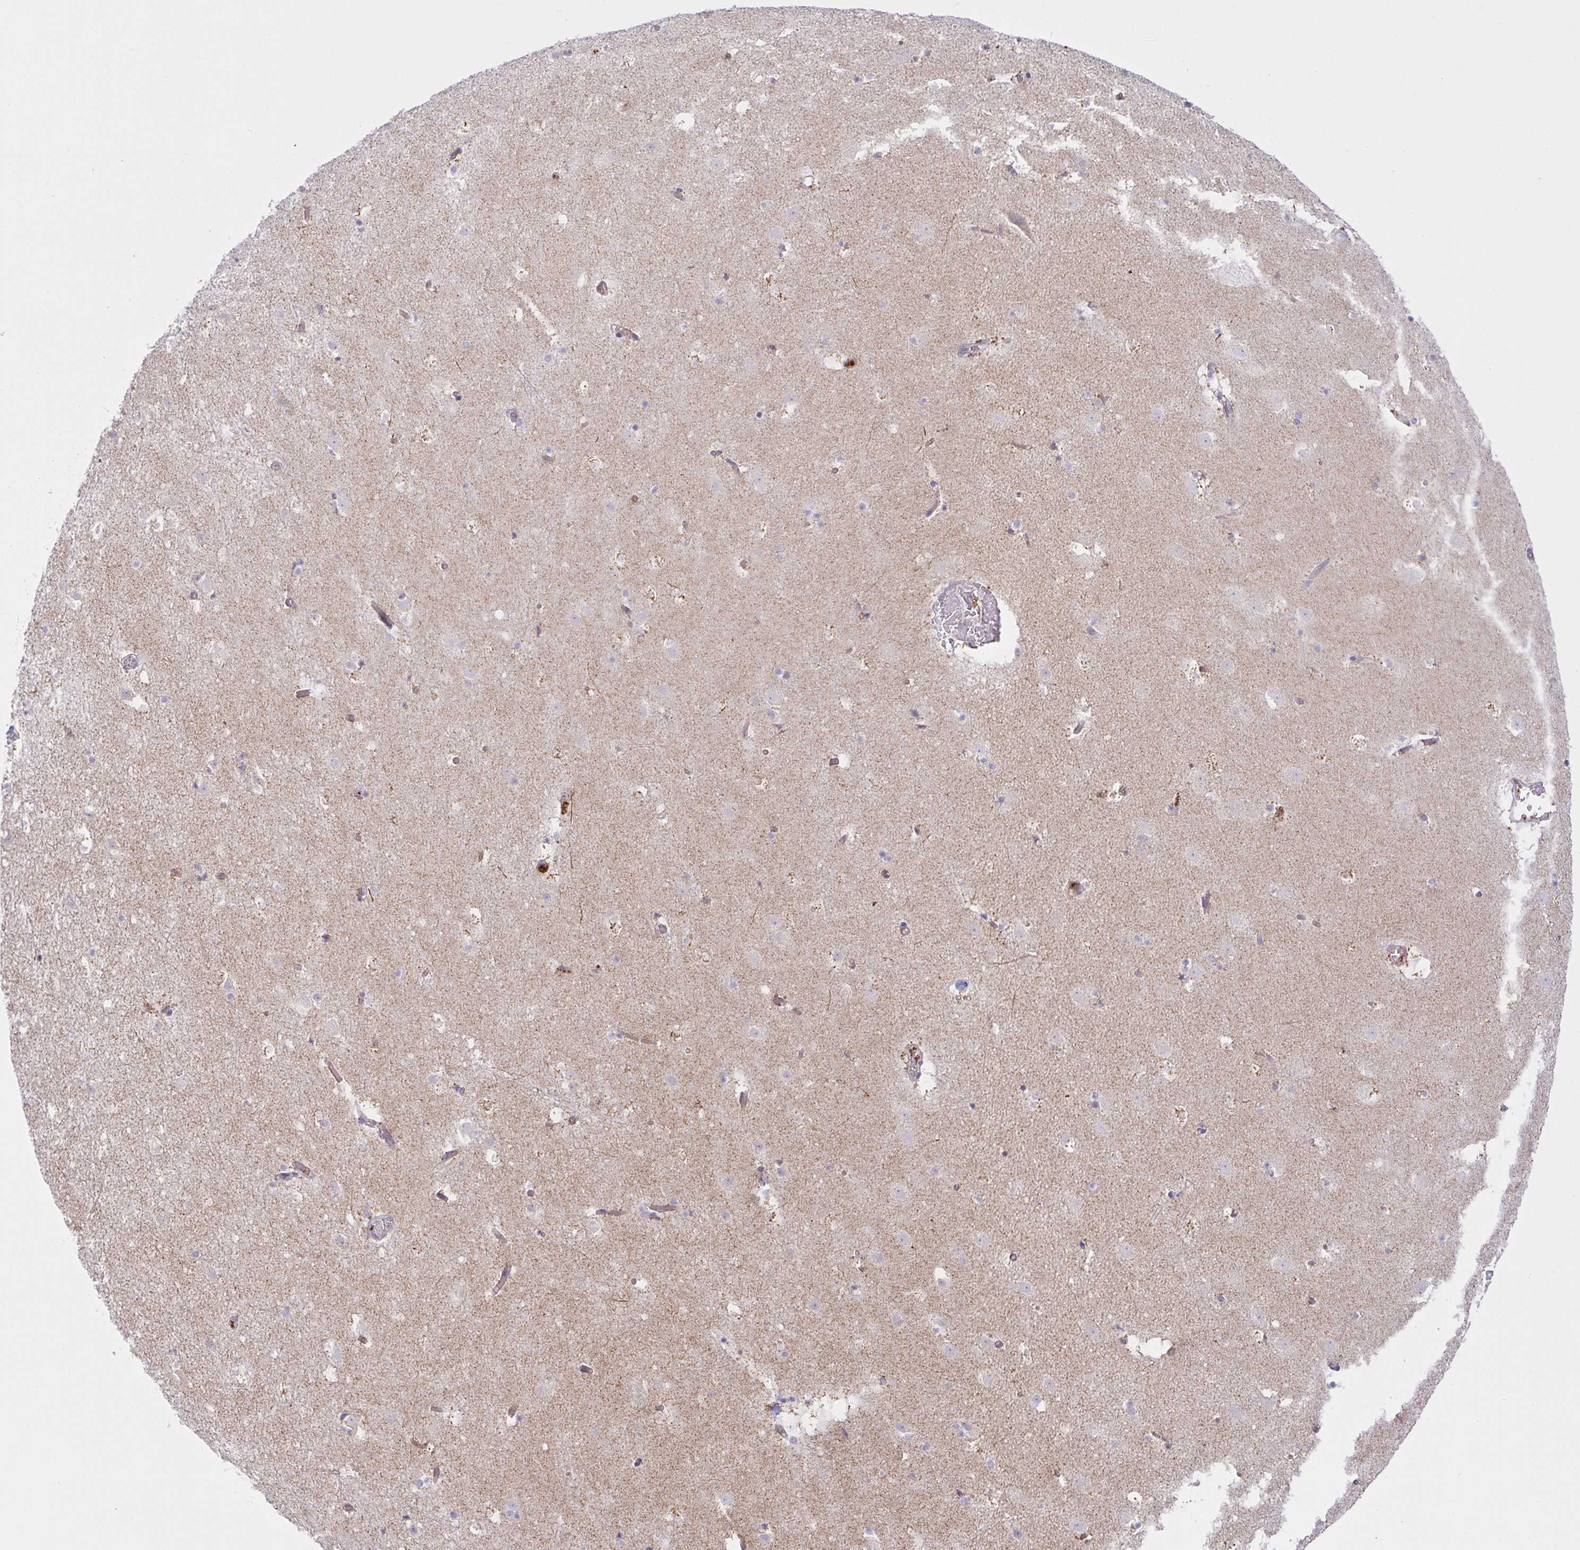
{"staining": {"intensity": "weak", "quantity": "<25%", "location": "cytoplasmic/membranous"}, "tissue": "caudate", "cell_type": "Glial cells", "image_type": "normal", "snomed": [{"axis": "morphology", "description": "Normal tissue, NOS"}, {"axis": "topography", "description": "Lateral ventricle wall"}], "caption": "Photomicrograph shows no protein staining in glial cells of benign caudate. Brightfield microscopy of IHC stained with DAB (brown) and hematoxylin (blue), captured at high magnification.", "gene": "CHDH", "patient": {"sex": "male", "age": 37}}